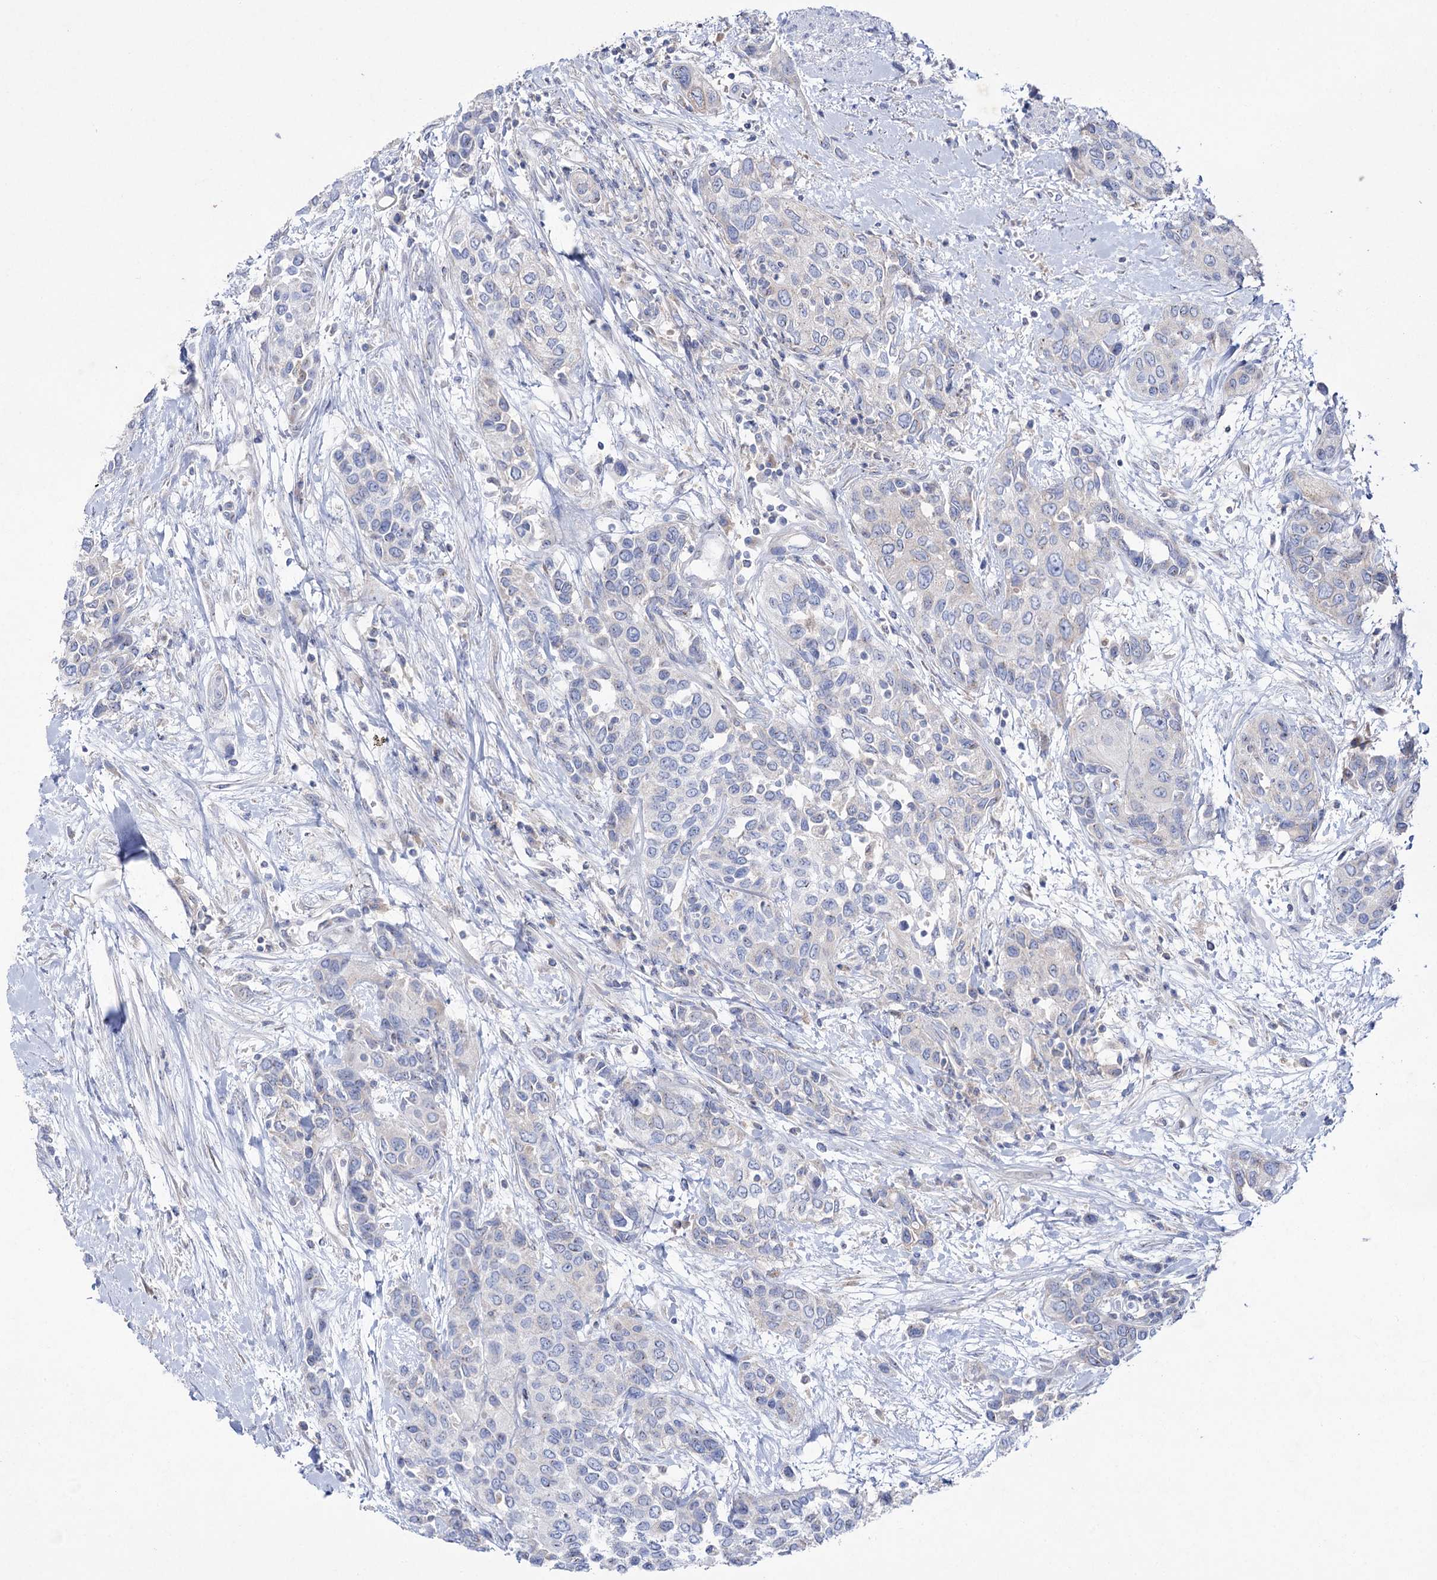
{"staining": {"intensity": "negative", "quantity": "none", "location": "none"}, "tissue": "urothelial cancer", "cell_type": "Tumor cells", "image_type": "cancer", "snomed": [{"axis": "morphology", "description": "Normal tissue, NOS"}, {"axis": "morphology", "description": "Urothelial carcinoma, High grade"}, {"axis": "topography", "description": "Vascular tissue"}, {"axis": "topography", "description": "Urinary bladder"}], "caption": "Immunohistochemistry image of human urothelial cancer stained for a protein (brown), which demonstrates no staining in tumor cells. Brightfield microscopy of immunohistochemistry stained with DAB (brown) and hematoxylin (blue), captured at high magnification.", "gene": "NAGLU", "patient": {"sex": "female", "age": 56}}